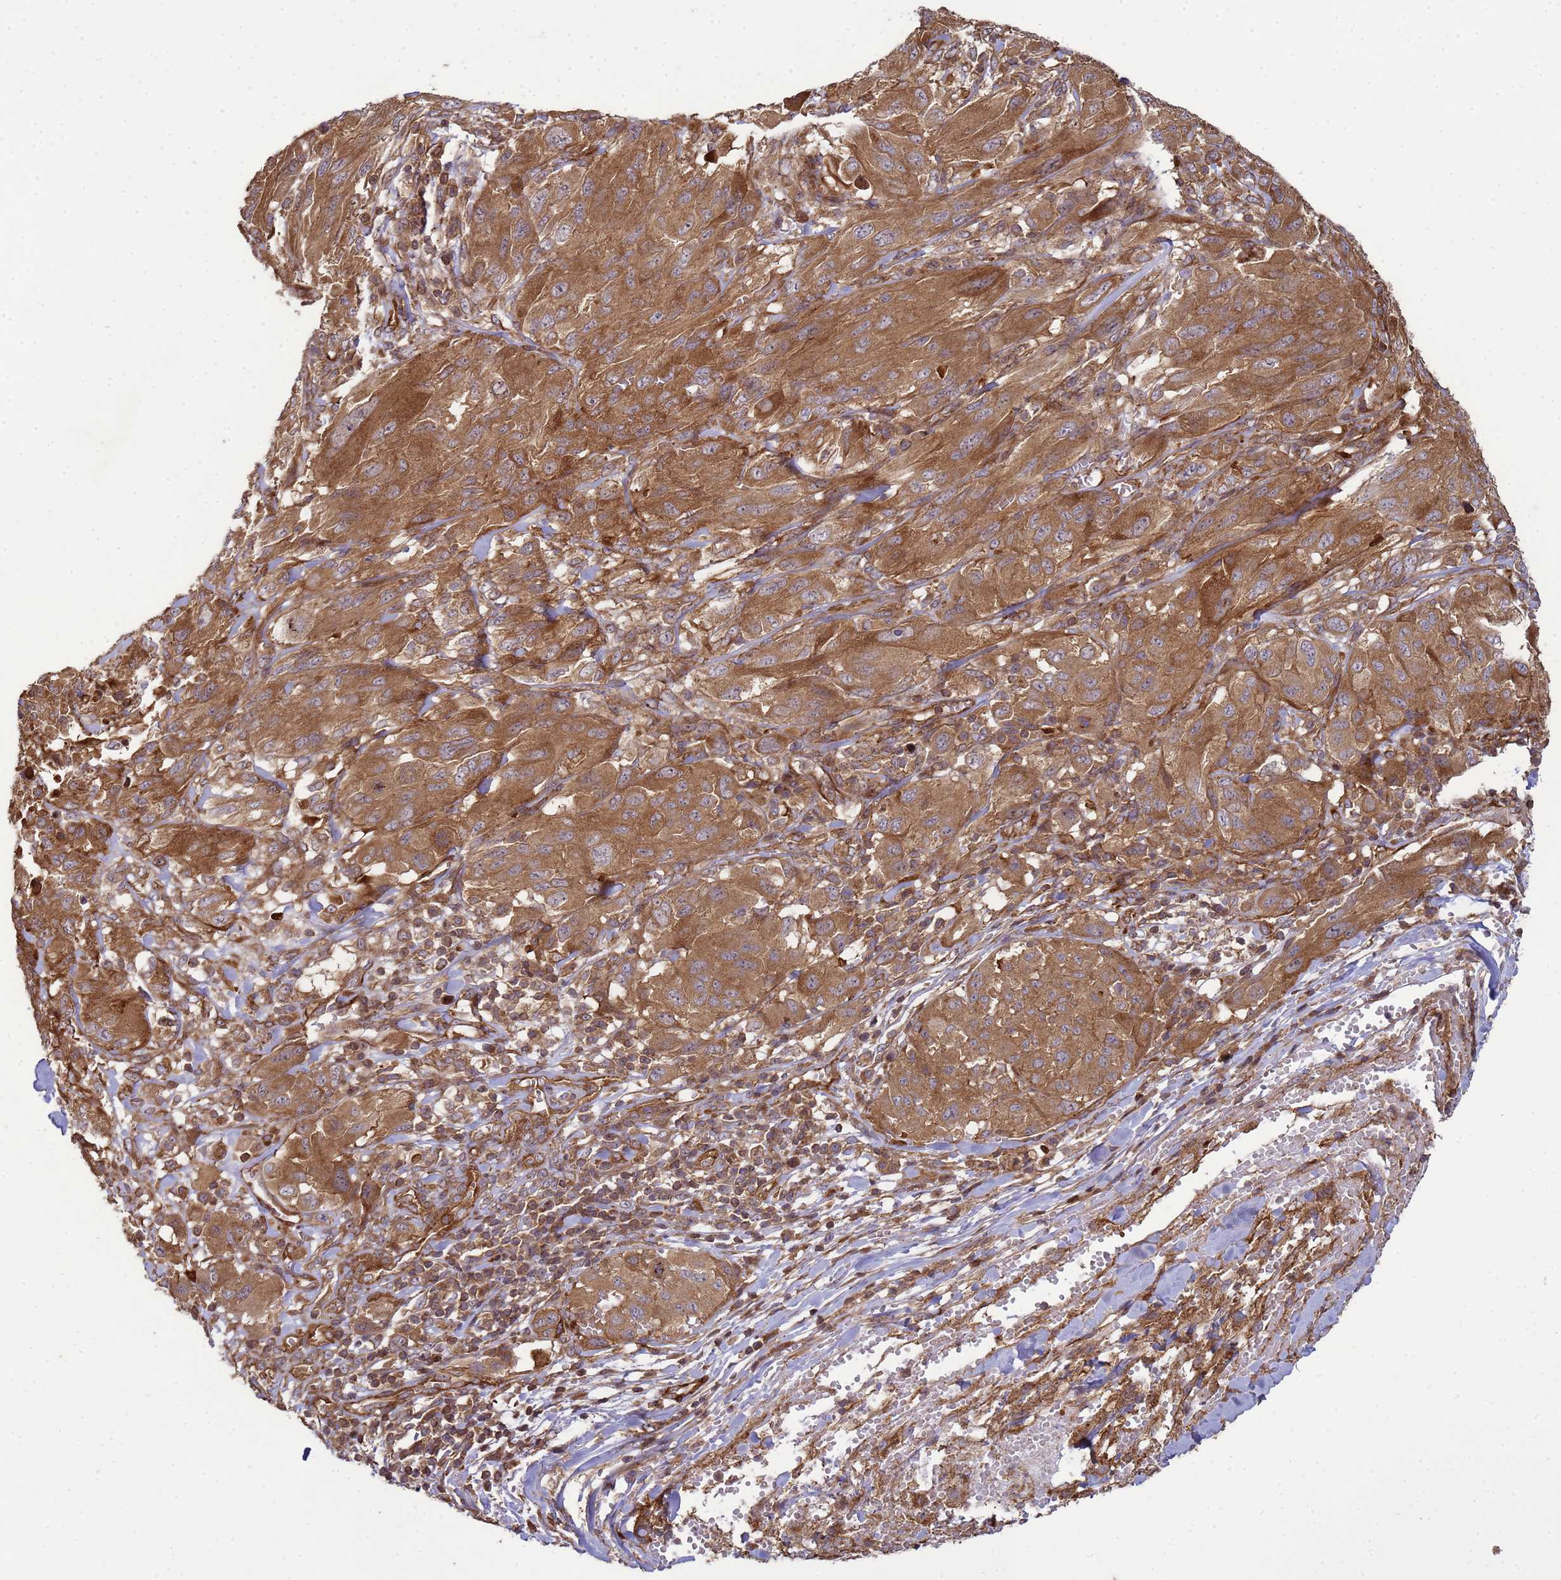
{"staining": {"intensity": "moderate", "quantity": ">75%", "location": "cytoplasmic/membranous"}, "tissue": "melanoma", "cell_type": "Tumor cells", "image_type": "cancer", "snomed": [{"axis": "morphology", "description": "Malignant melanoma, NOS"}, {"axis": "topography", "description": "Skin"}], "caption": "Melanoma stained for a protein (brown) shows moderate cytoplasmic/membranous positive positivity in about >75% of tumor cells.", "gene": "CNOT1", "patient": {"sex": "female", "age": 91}}